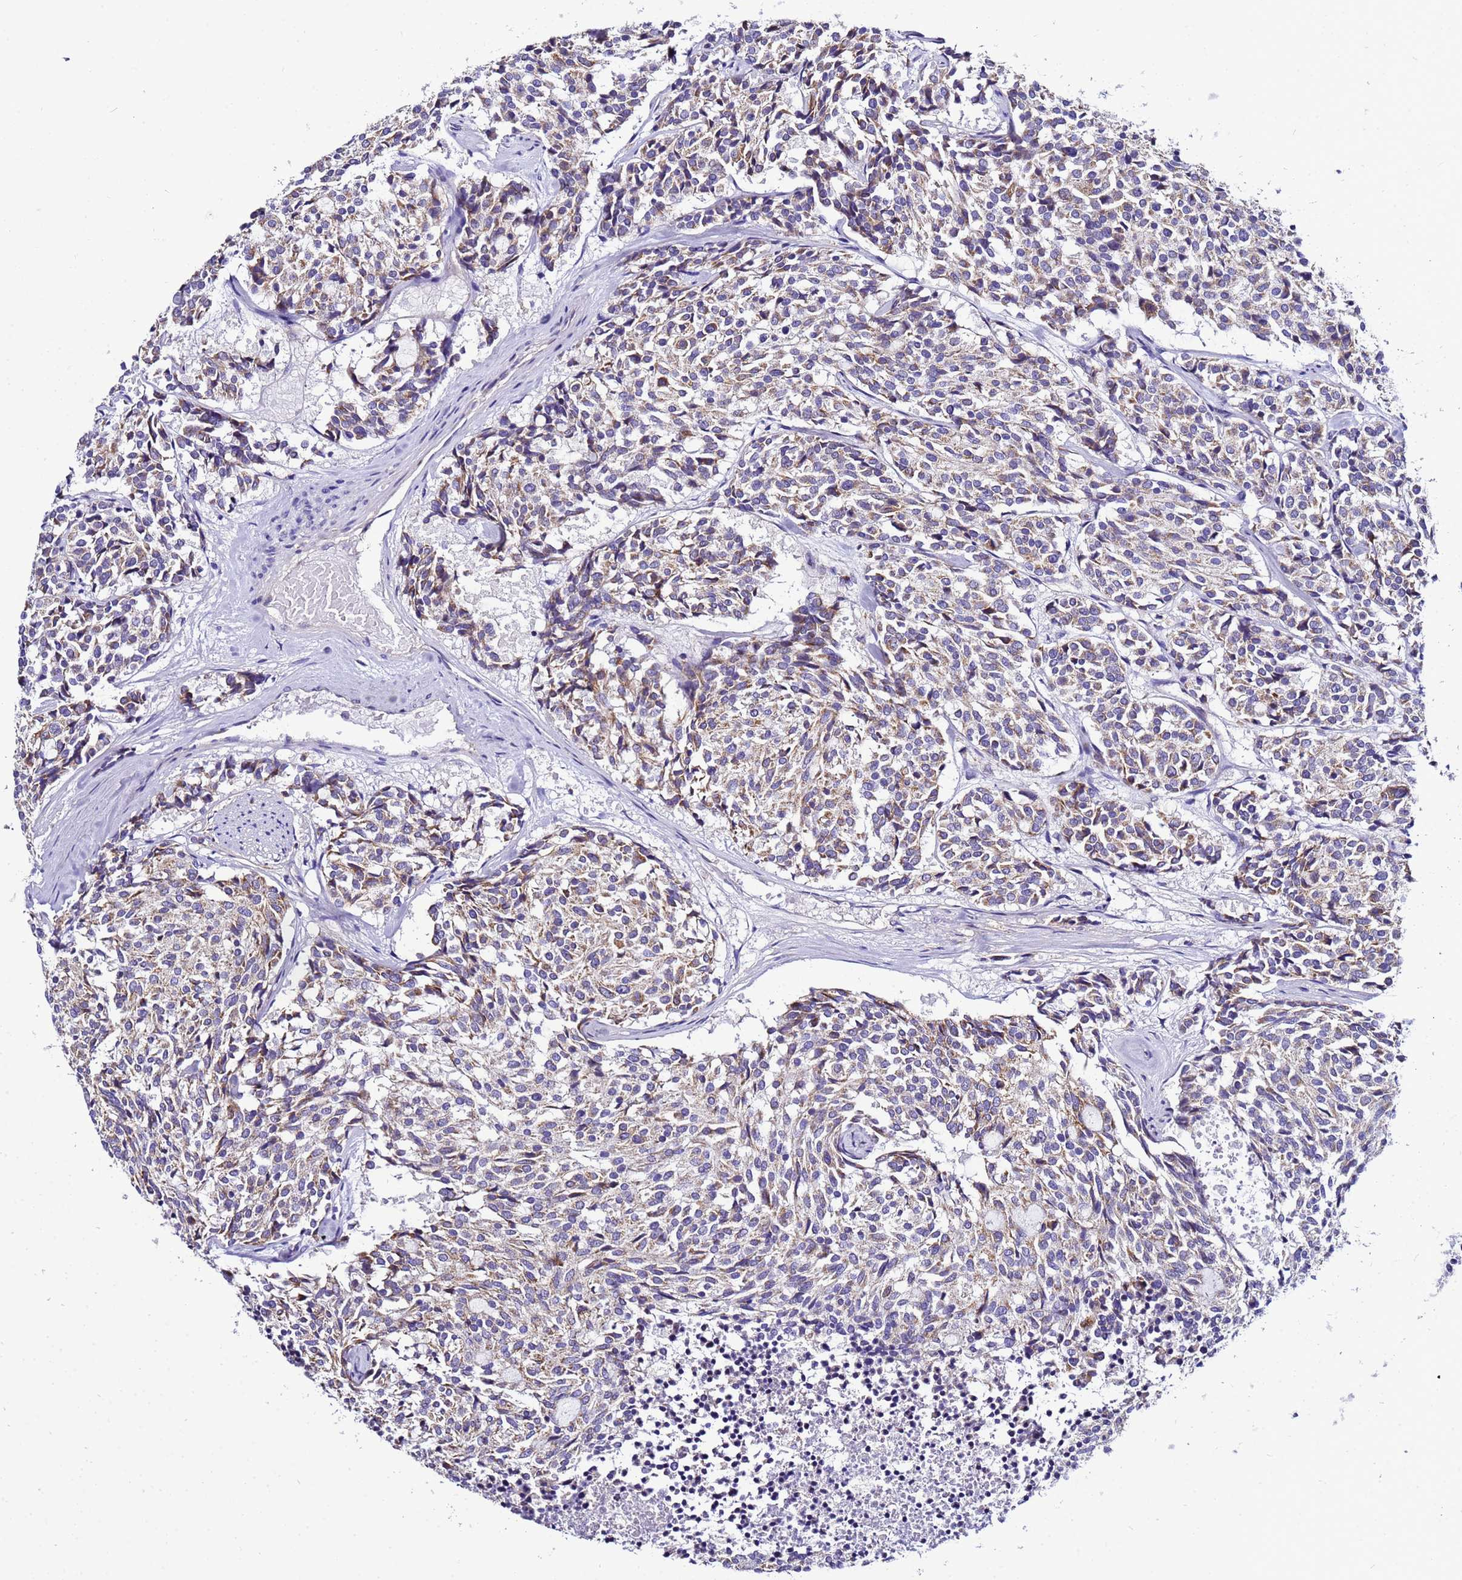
{"staining": {"intensity": "moderate", "quantity": "<25%", "location": "cytoplasmic/membranous"}, "tissue": "carcinoid", "cell_type": "Tumor cells", "image_type": "cancer", "snomed": [{"axis": "morphology", "description": "Carcinoid, malignant, NOS"}, {"axis": "topography", "description": "Pancreas"}], "caption": "Immunohistochemical staining of carcinoid displays low levels of moderate cytoplasmic/membranous protein positivity in approximately <25% of tumor cells.", "gene": "HIGD2A", "patient": {"sex": "female", "age": 54}}